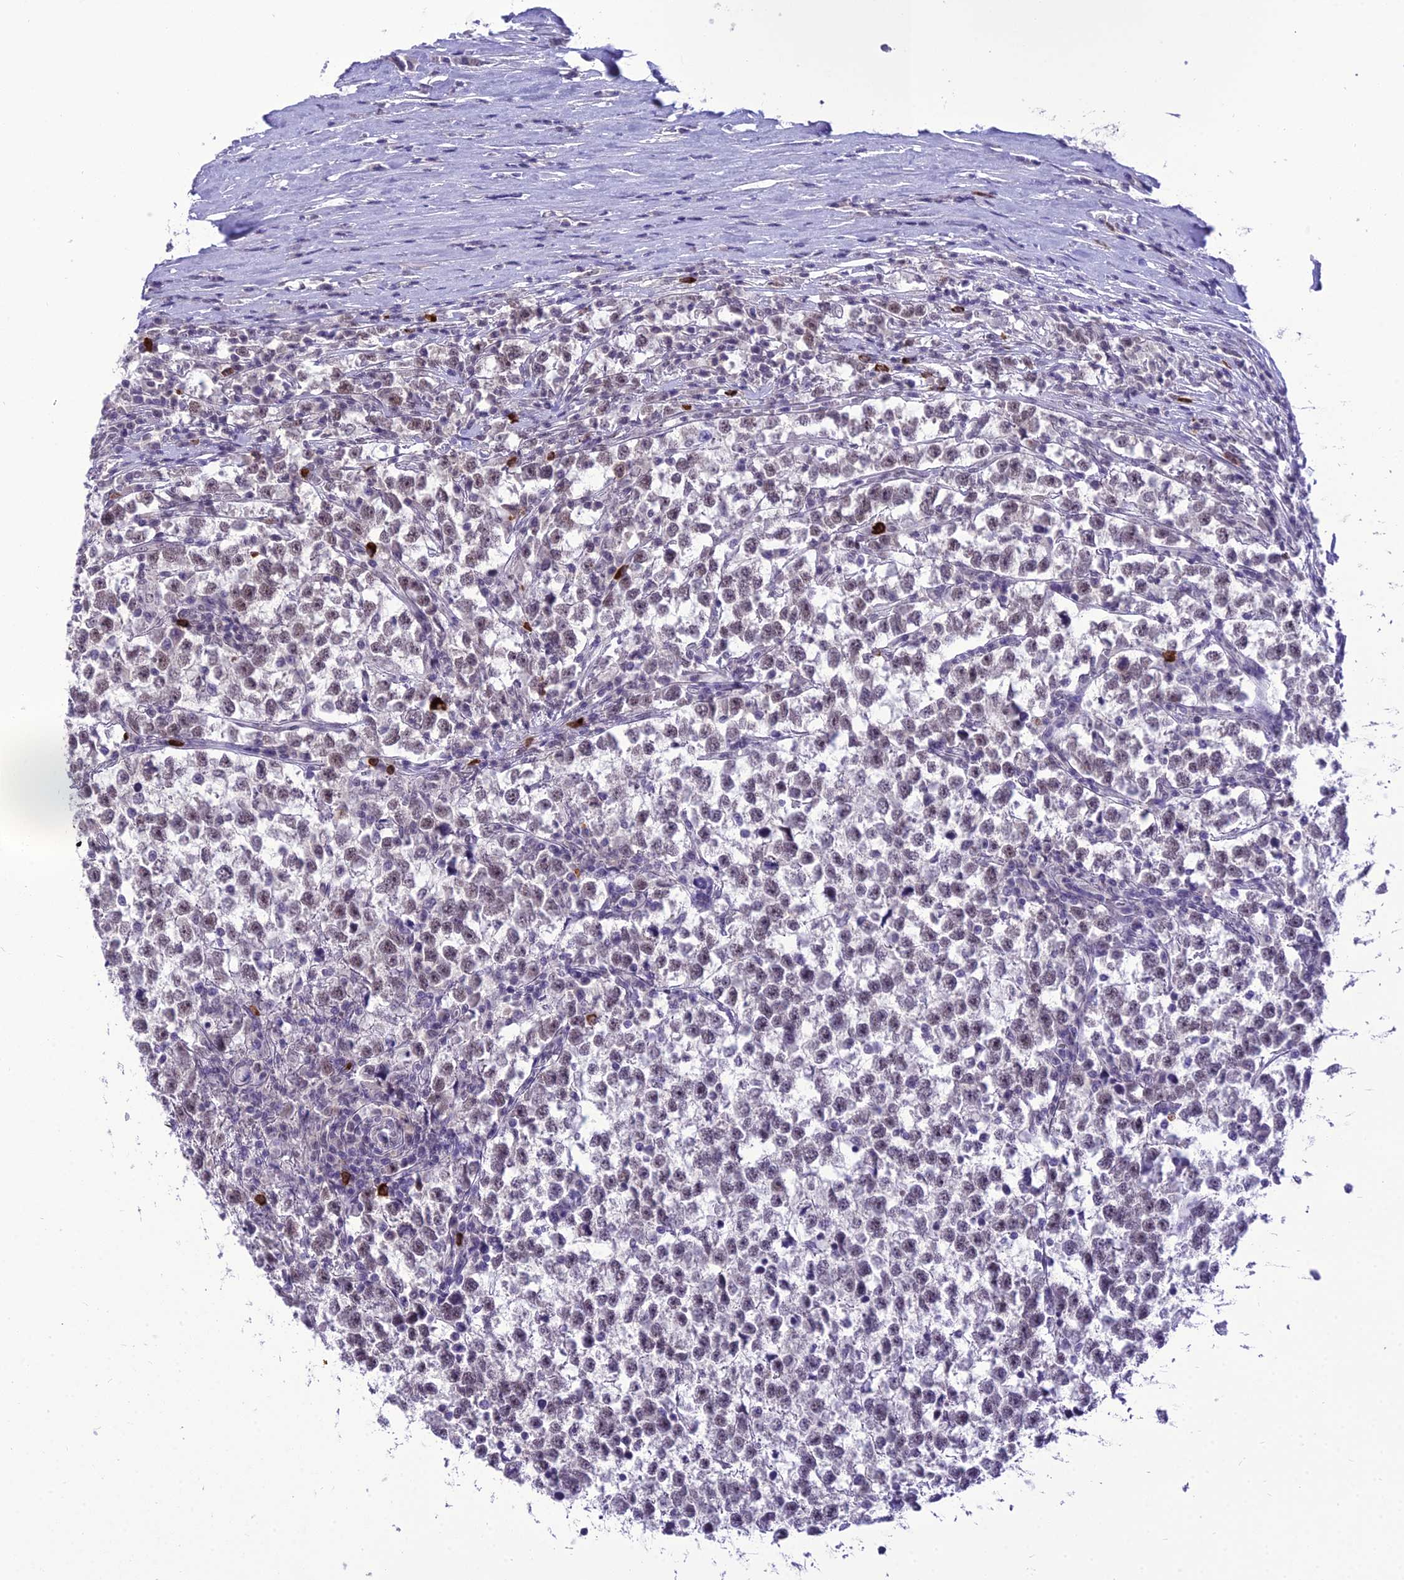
{"staining": {"intensity": "negative", "quantity": "none", "location": "none"}, "tissue": "testis cancer", "cell_type": "Tumor cells", "image_type": "cancer", "snomed": [{"axis": "morphology", "description": "Normal tissue, NOS"}, {"axis": "morphology", "description": "Seminoma, NOS"}, {"axis": "topography", "description": "Testis"}], "caption": "A micrograph of human testis cancer (seminoma) is negative for staining in tumor cells.", "gene": "SH3RF3", "patient": {"sex": "male", "age": 43}}